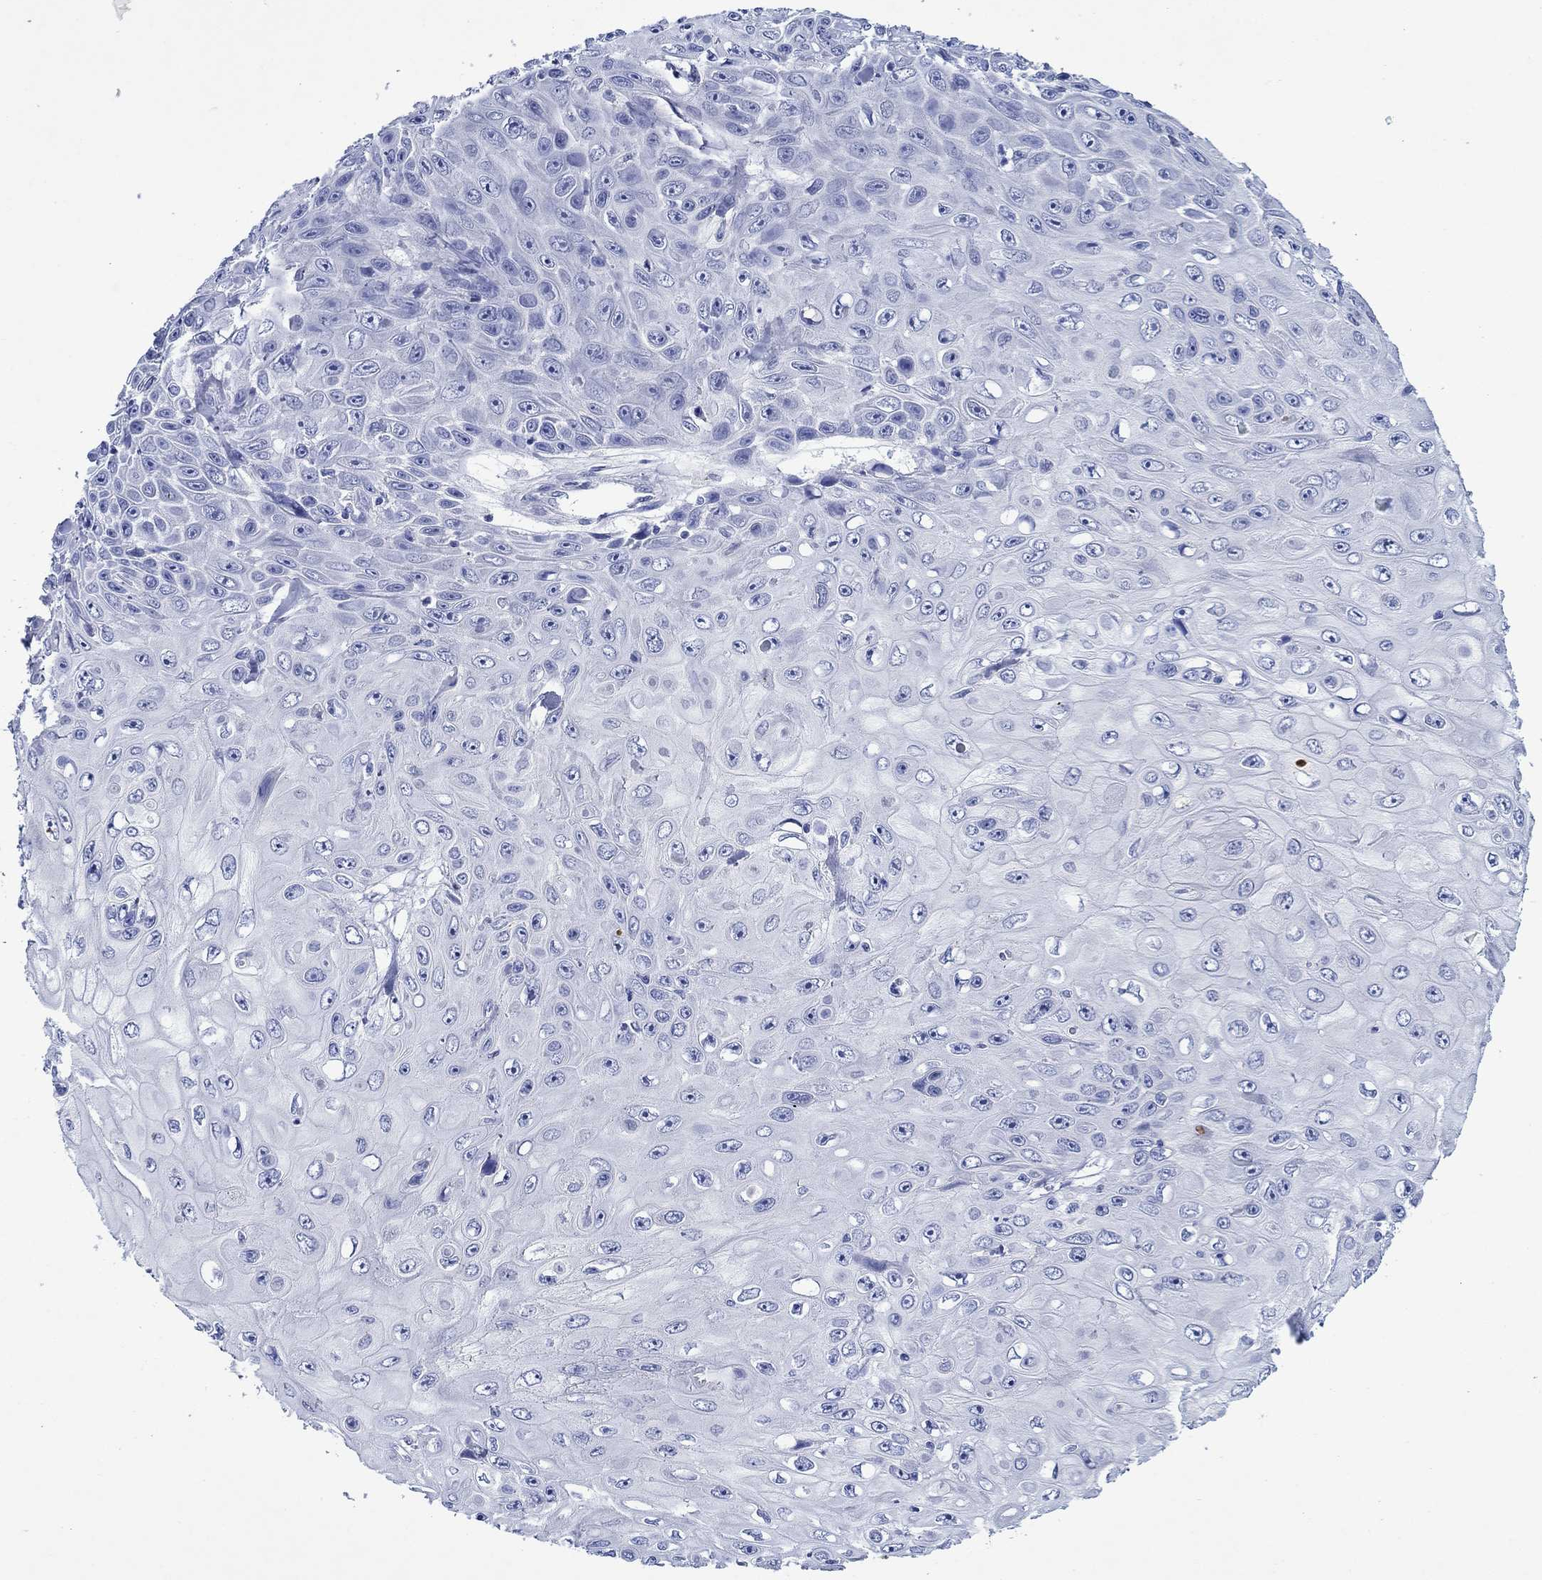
{"staining": {"intensity": "negative", "quantity": "none", "location": "none"}, "tissue": "skin cancer", "cell_type": "Tumor cells", "image_type": "cancer", "snomed": [{"axis": "morphology", "description": "Squamous cell carcinoma, NOS"}, {"axis": "topography", "description": "Skin"}], "caption": "This is a photomicrograph of immunohistochemistry (IHC) staining of squamous cell carcinoma (skin), which shows no expression in tumor cells. (Brightfield microscopy of DAB (3,3'-diaminobenzidine) immunohistochemistry (IHC) at high magnification).", "gene": "EPX", "patient": {"sex": "male", "age": 82}}